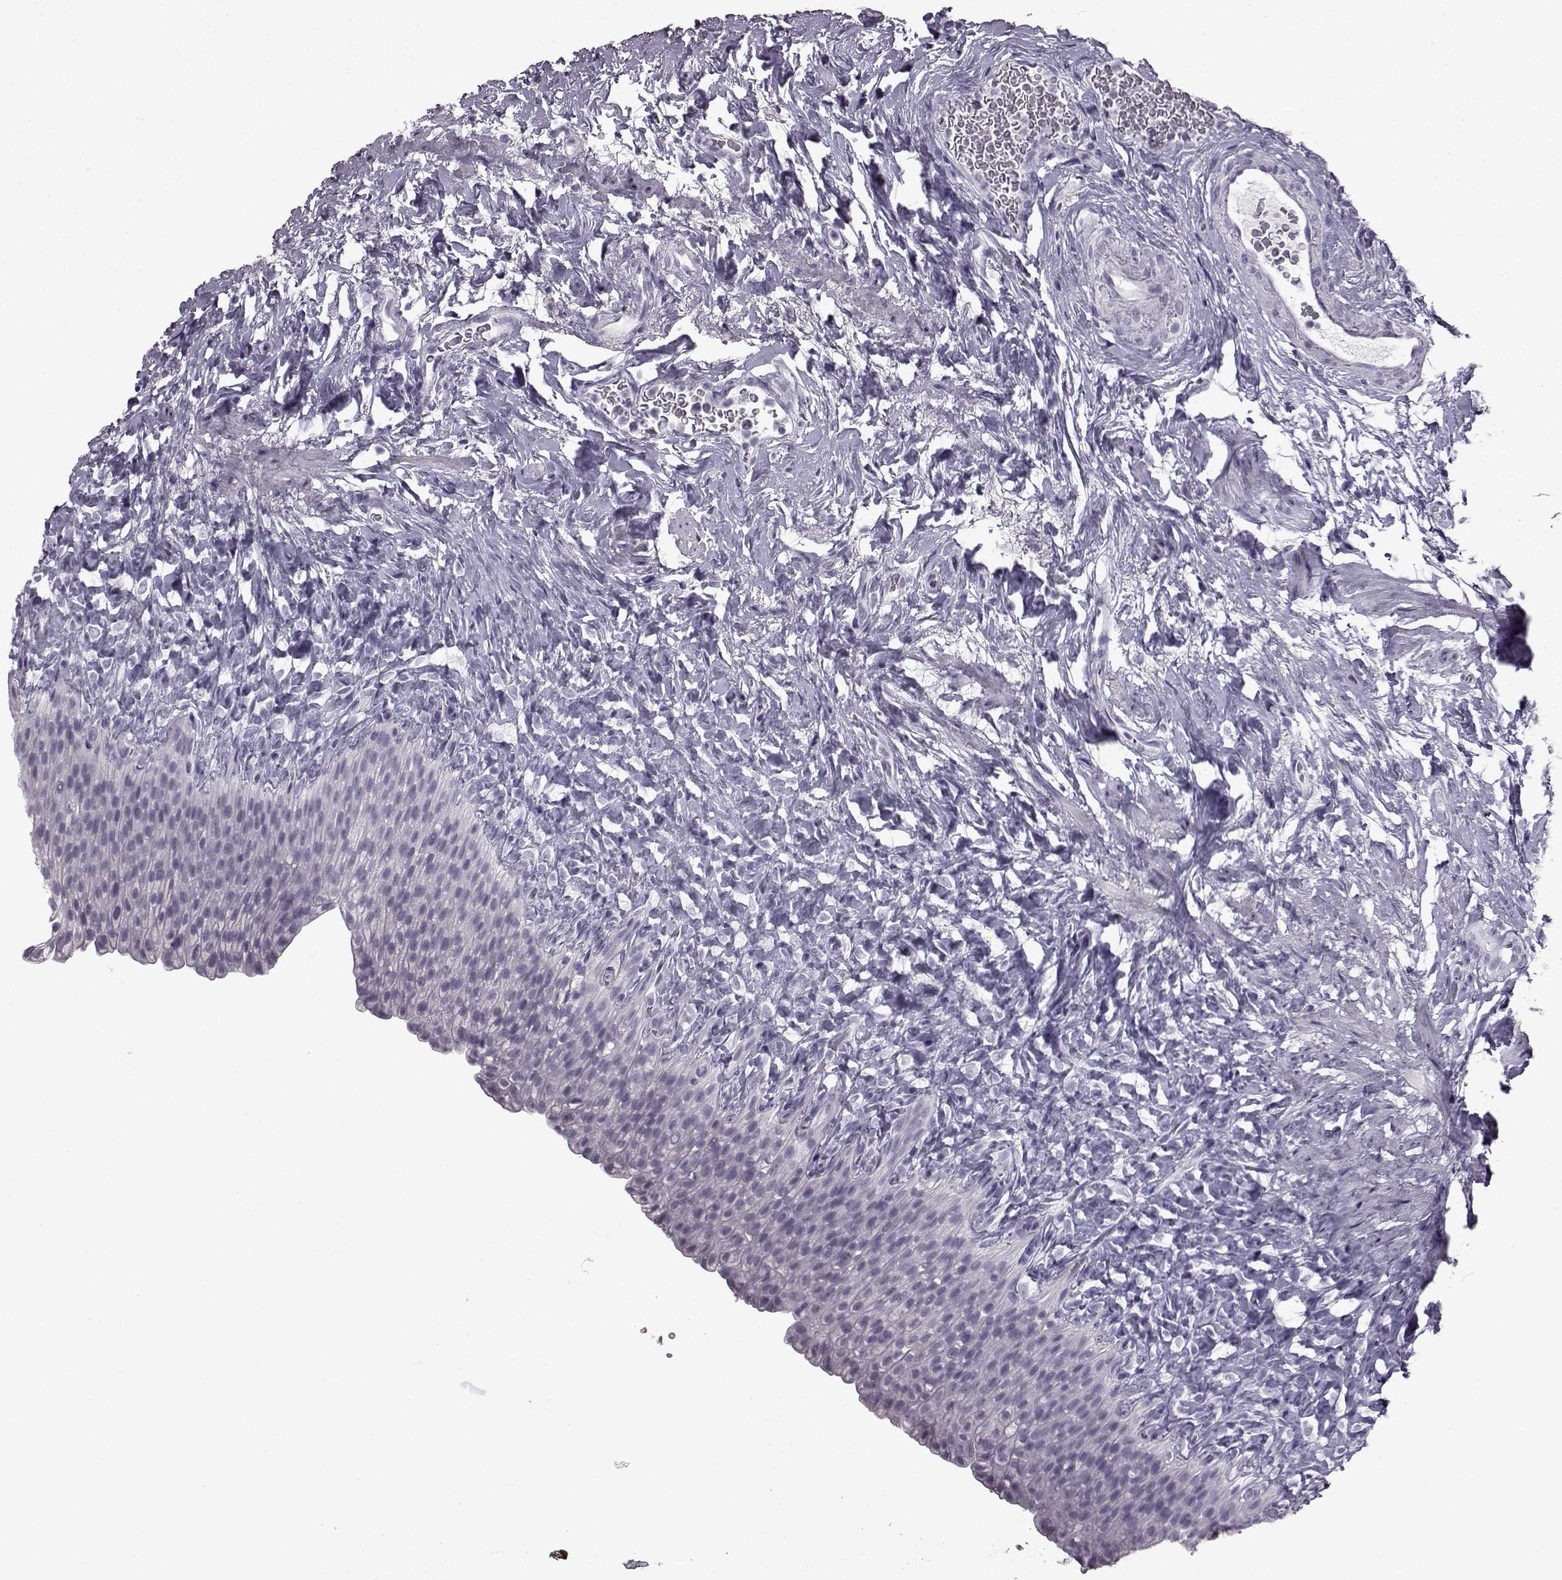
{"staining": {"intensity": "negative", "quantity": "none", "location": "none"}, "tissue": "urinary bladder", "cell_type": "Urothelial cells", "image_type": "normal", "snomed": [{"axis": "morphology", "description": "Normal tissue, NOS"}, {"axis": "topography", "description": "Urinary bladder"}], "caption": "IHC histopathology image of normal urinary bladder stained for a protein (brown), which demonstrates no expression in urothelial cells.", "gene": "SLC28A2", "patient": {"sex": "male", "age": 76}}